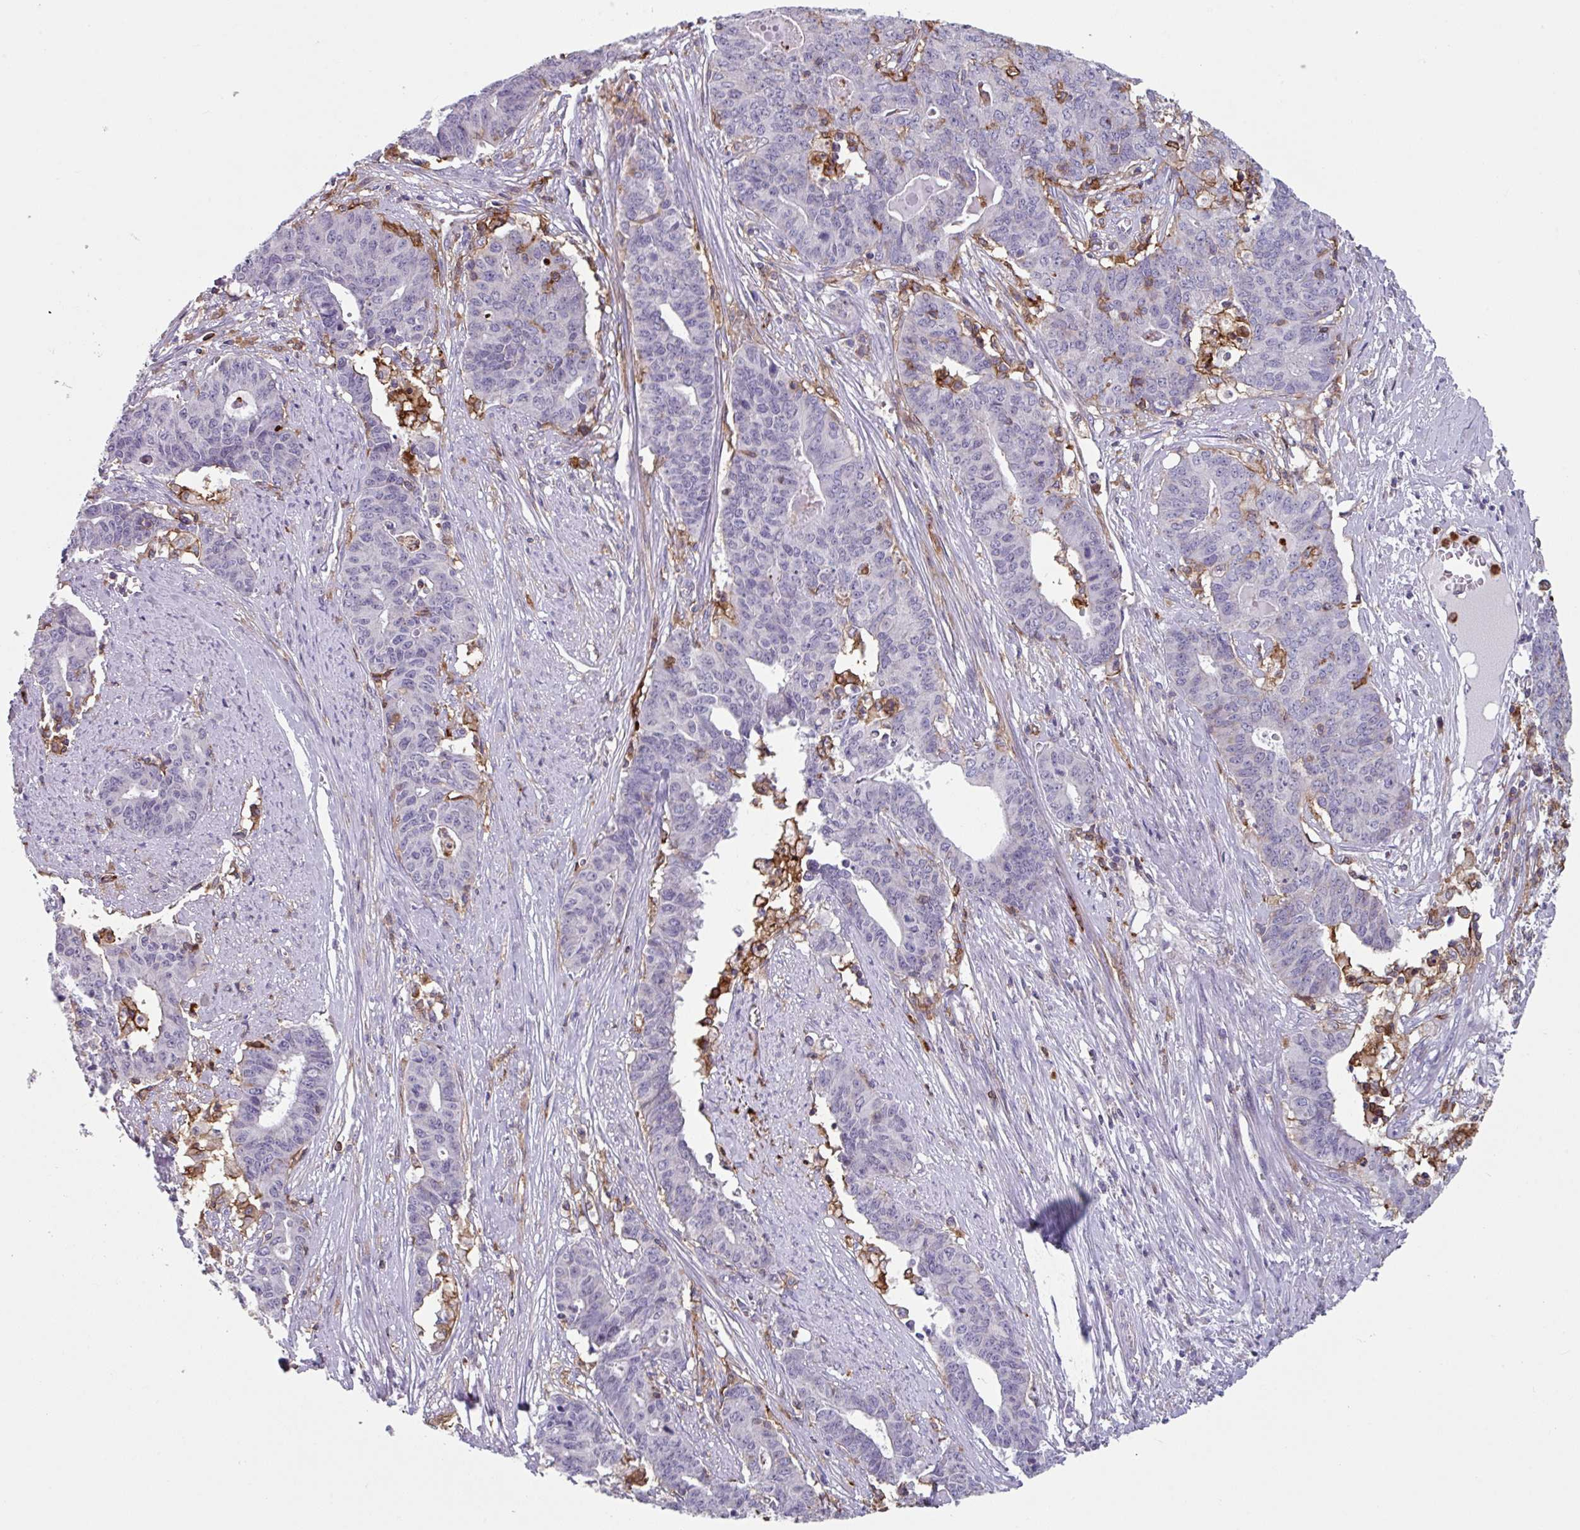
{"staining": {"intensity": "negative", "quantity": "none", "location": "none"}, "tissue": "endometrial cancer", "cell_type": "Tumor cells", "image_type": "cancer", "snomed": [{"axis": "morphology", "description": "Adenocarcinoma, NOS"}, {"axis": "topography", "description": "Endometrium"}], "caption": "Adenocarcinoma (endometrial) was stained to show a protein in brown. There is no significant positivity in tumor cells.", "gene": "EXOSC5", "patient": {"sex": "female", "age": 59}}